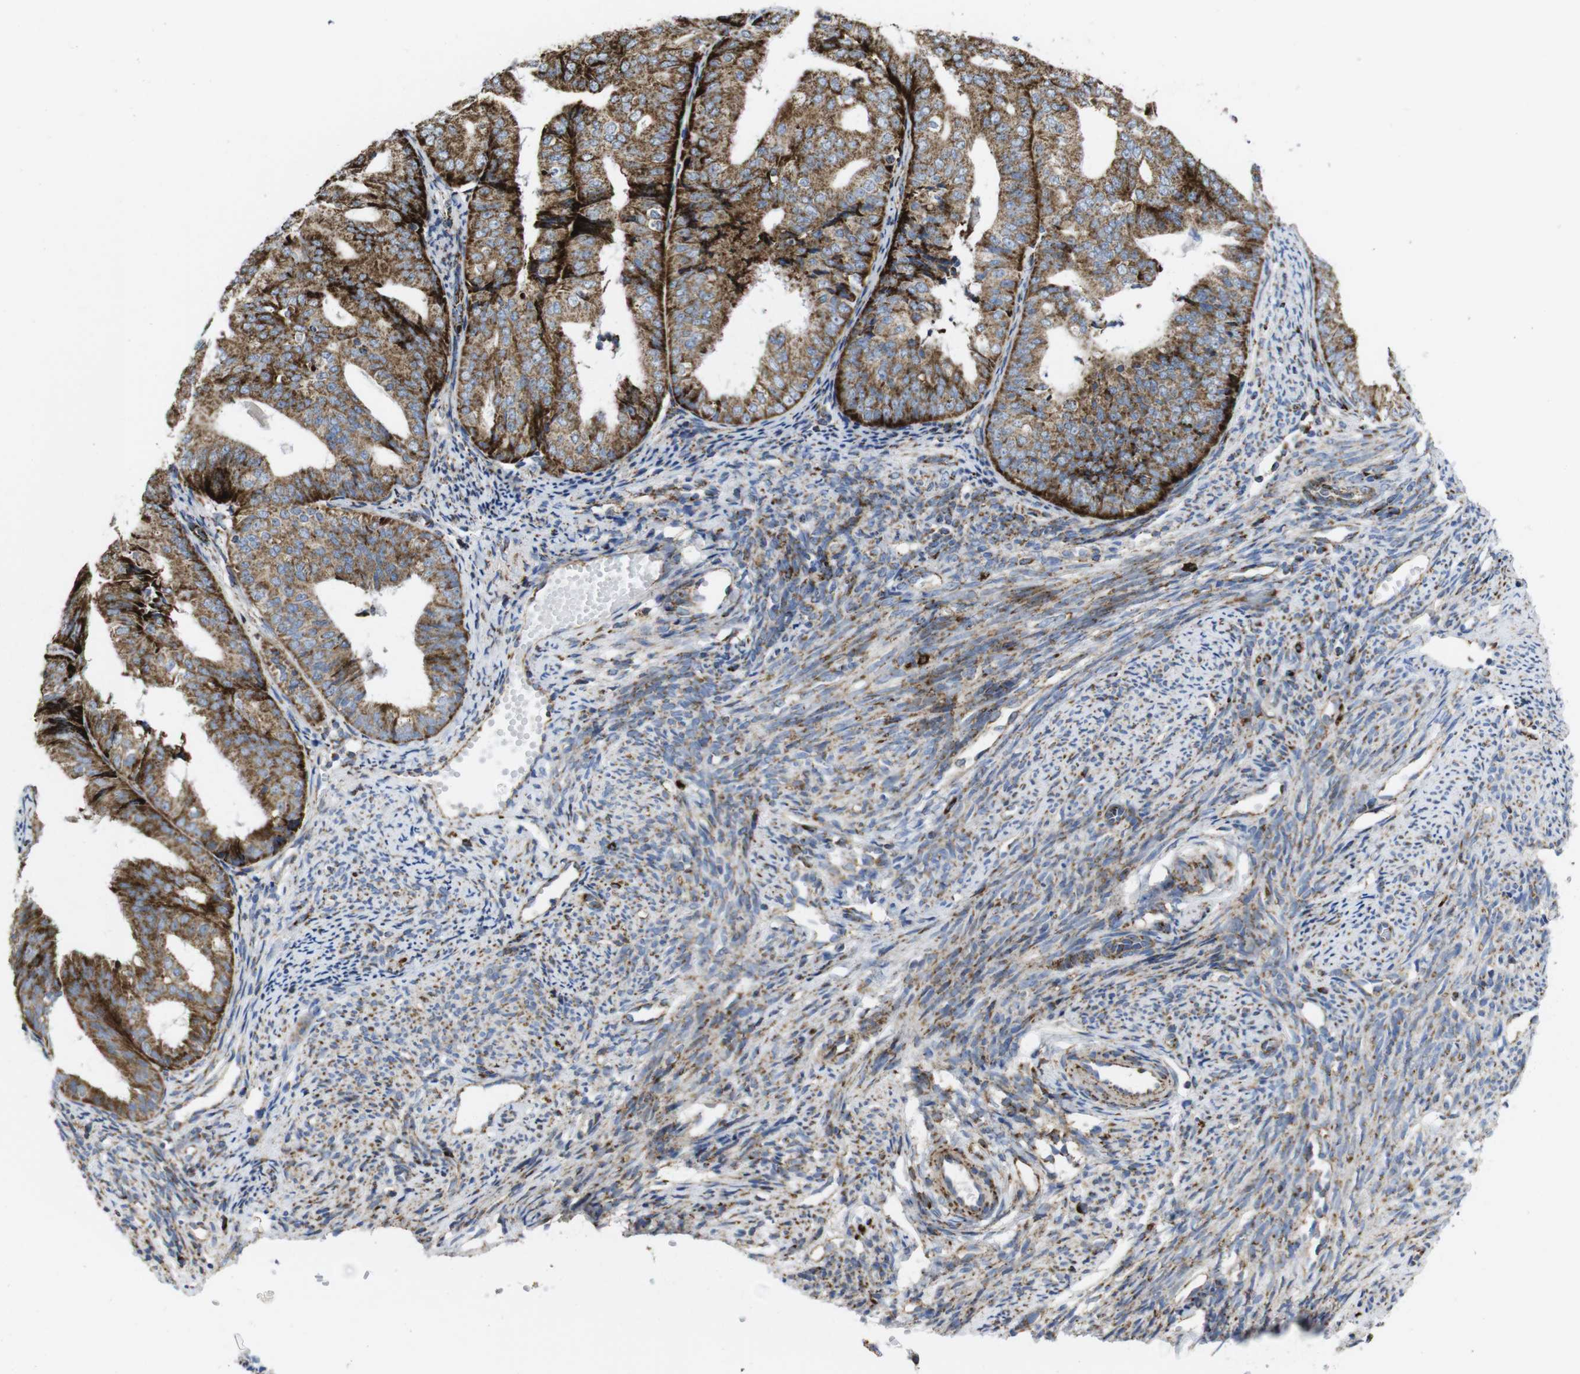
{"staining": {"intensity": "strong", "quantity": ">75%", "location": "cytoplasmic/membranous"}, "tissue": "endometrial cancer", "cell_type": "Tumor cells", "image_type": "cancer", "snomed": [{"axis": "morphology", "description": "Adenocarcinoma, NOS"}, {"axis": "topography", "description": "Endometrium"}], "caption": "About >75% of tumor cells in adenocarcinoma (endometrial) reveal strong cytoplasmic/membranous protein staining as visualized by brown immunohistochemical staining.", "gene": "TMEM192", "patient": {"sex": "female", "age": 63}}